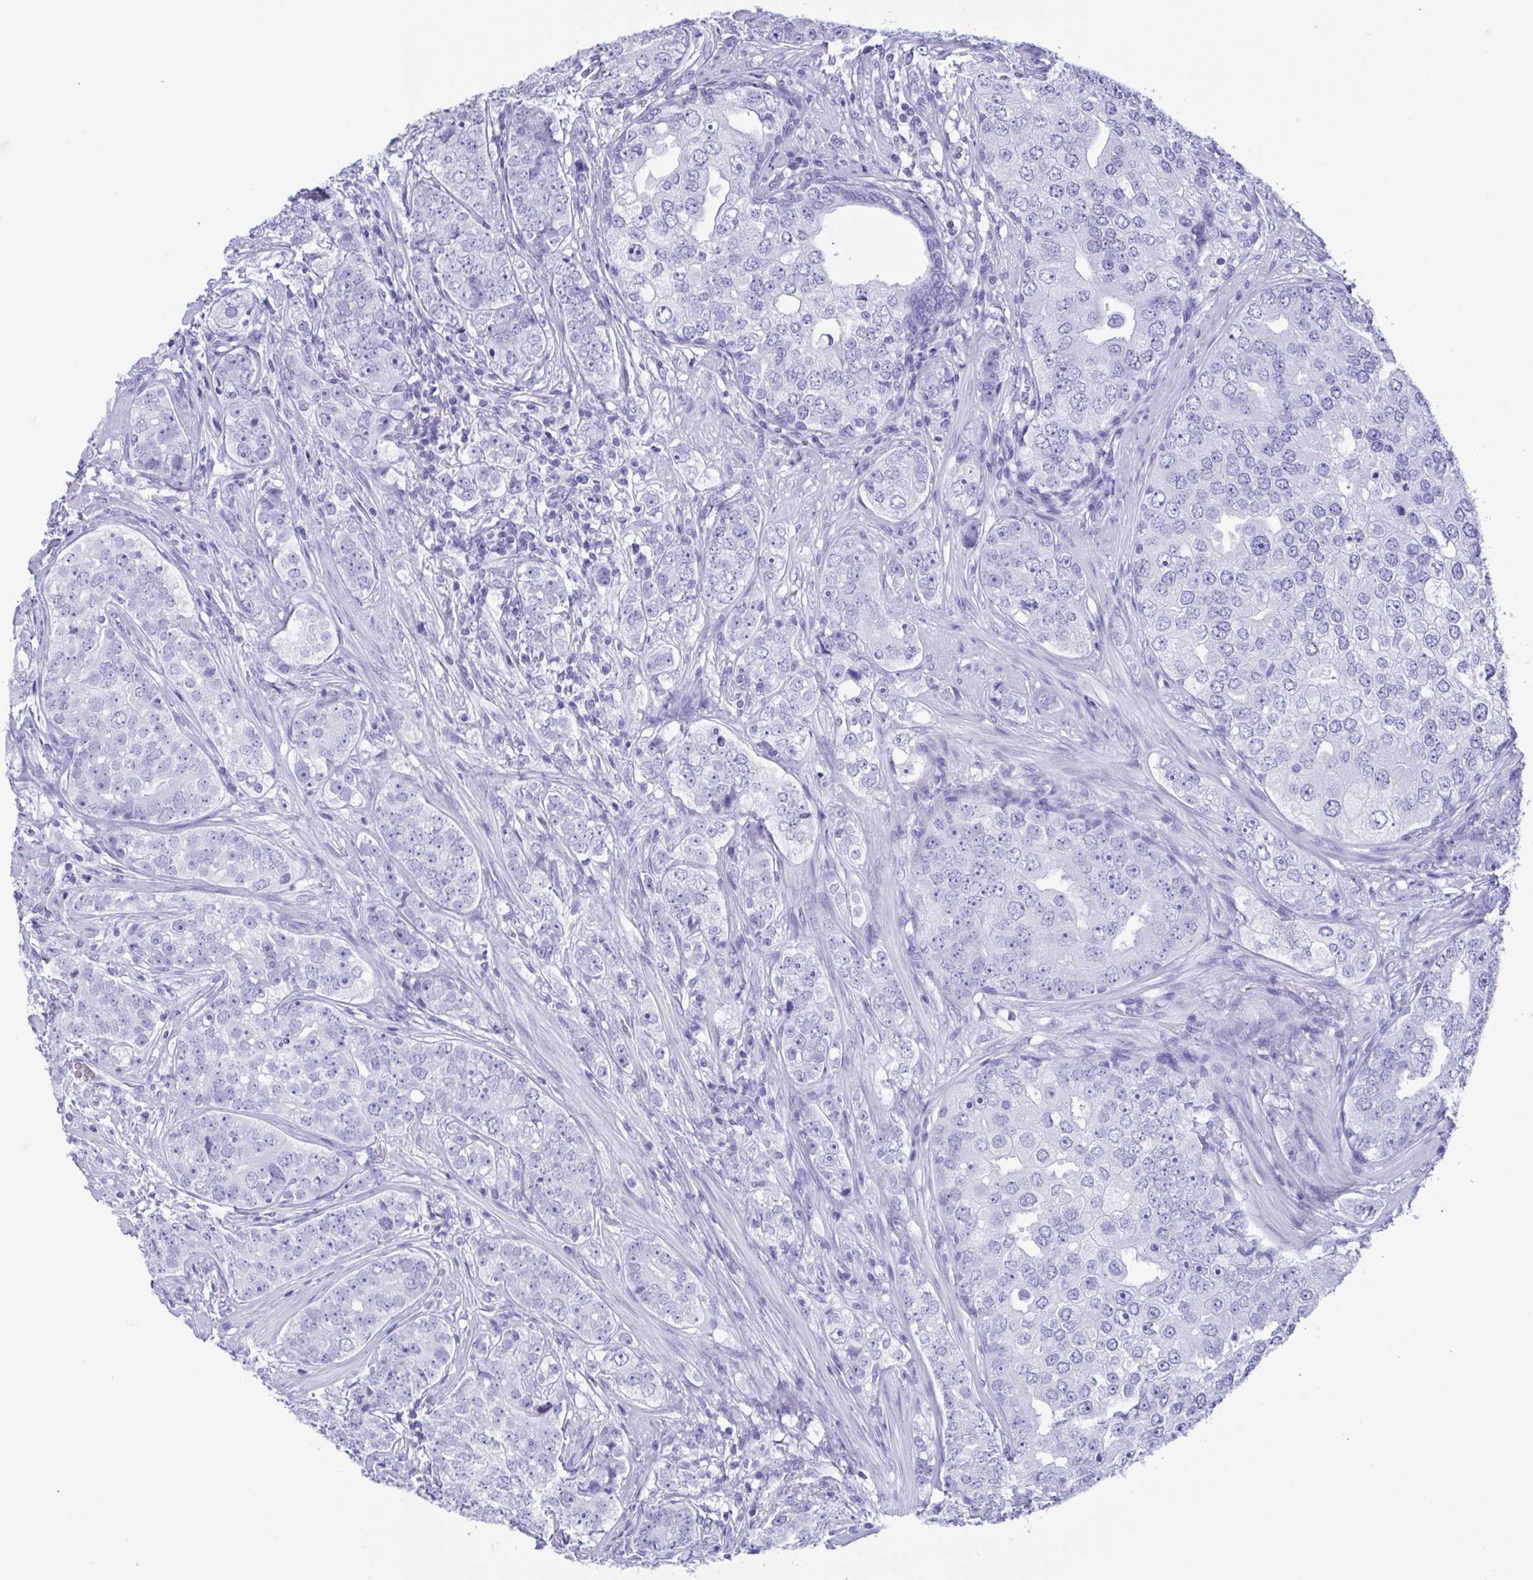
{"staining": {"intensity": "negative", "quantity": "none", "location": "none"}, "tissue": "prostate cancer", "cell_type": "Tumor cells", "image_type": "cancer", "snomed": [{"axis": "morphology", "description": "Adenocarcinoma, High grade"}, {"axis": "topography", "description": "Prostate"}], "caption": "Immunohistochemistry (IHC) of human prostate high-grade adenocarcinoma demonstrates no positivity in tumor cells.", "gene": "ZNF850", "patient": {"sex": "male", "age": 60}}